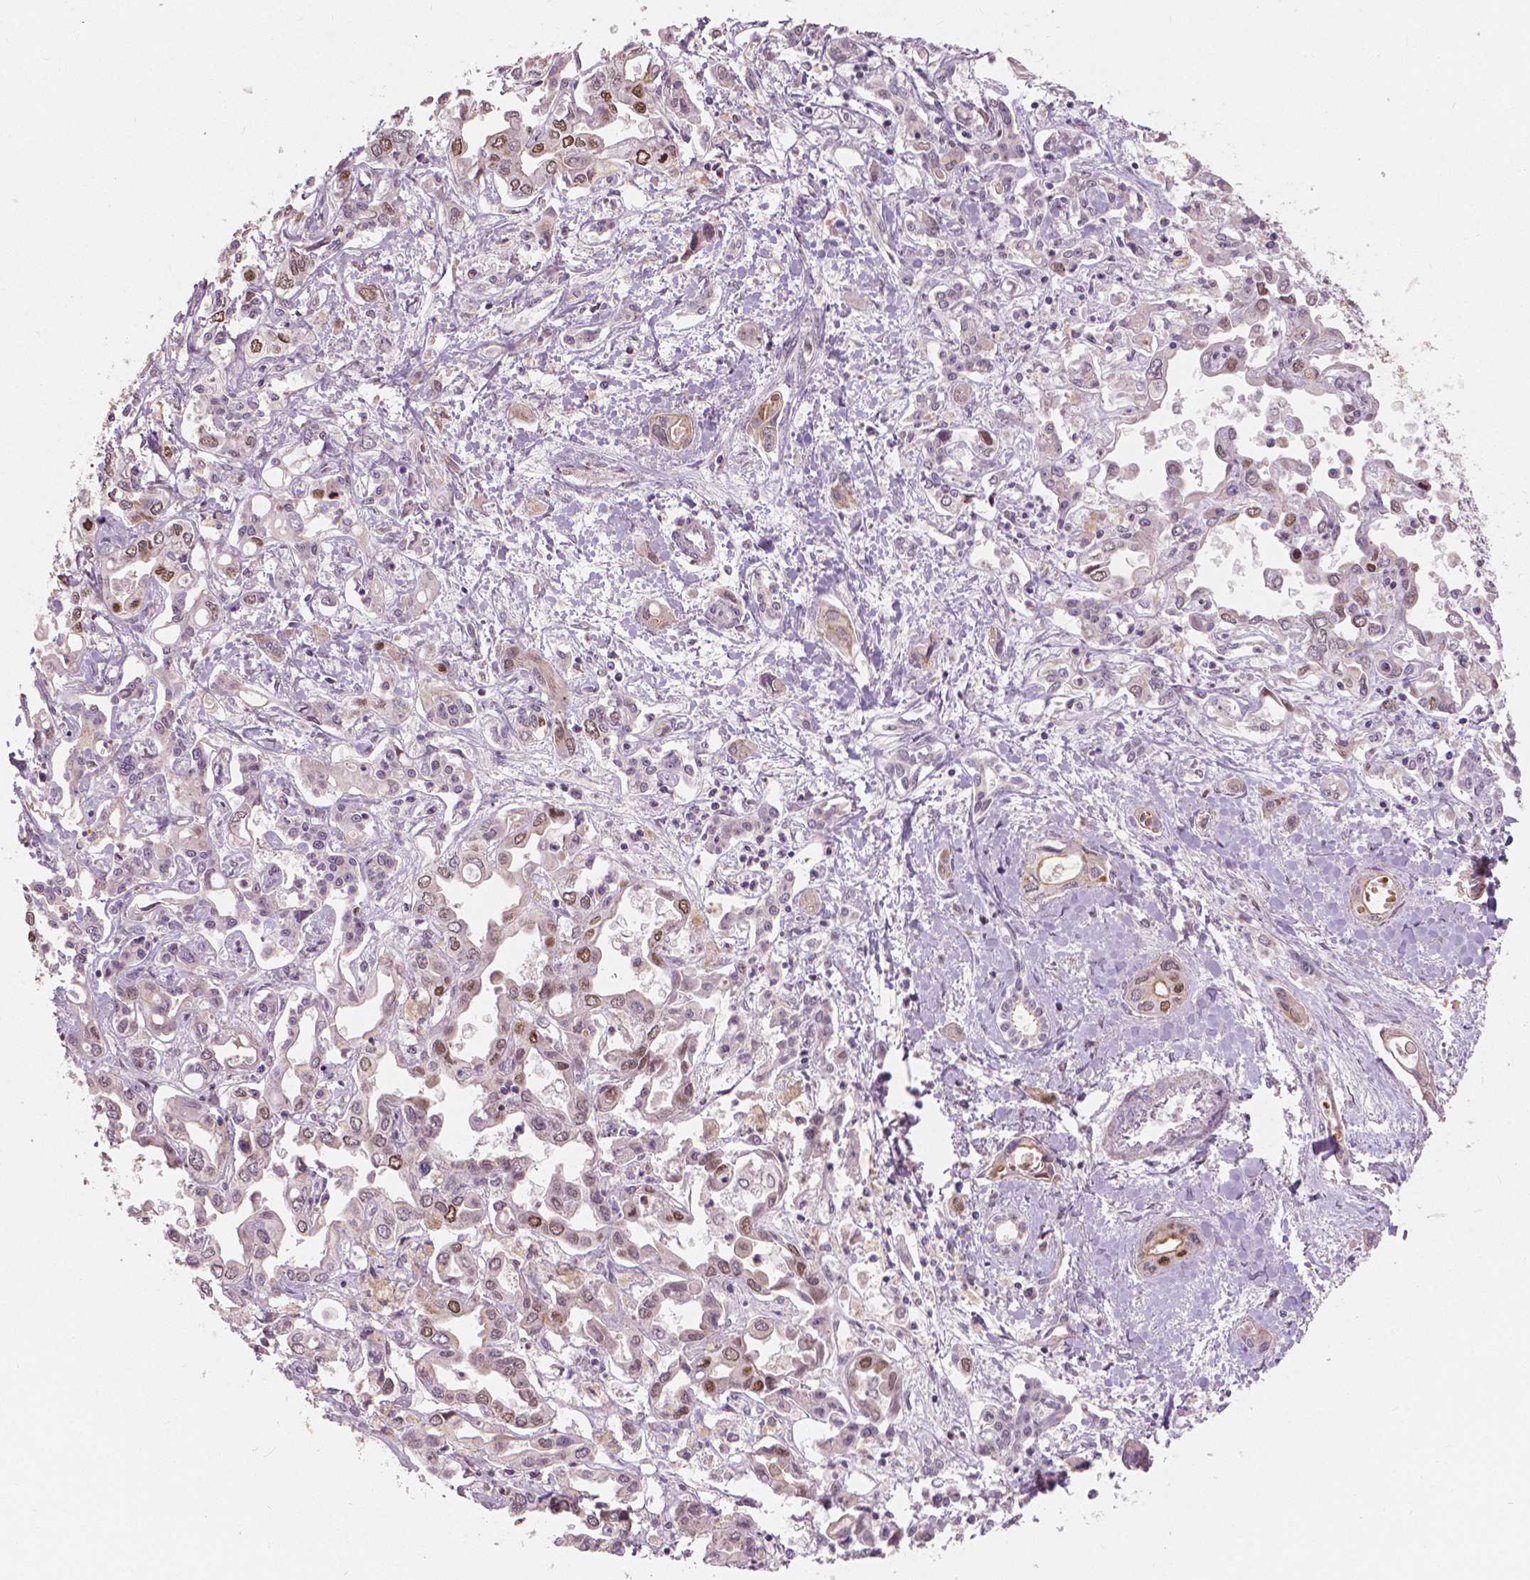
{"staining": {"intensity": "moderate", "quantity": "<25%", "location": "cytoplasmic/membranous,nuclear"}, "tissue": "liver cancer", "cell_type": "Tumor cells", "image_type": "cancer", "snomed": [{"axis": "morphology", "description": "Cholangiocarcinoma"}, {"axis": "topography", "description": "Liver"}], "caption": "Tumor cells demonstrate moderate cytoplasmic/membranous and nuclear expression in approximately <25% of cells in cholangiocarcinoma (liver).", "gene": "NSD2", "patient": {"sex": "female", "age": 64}}